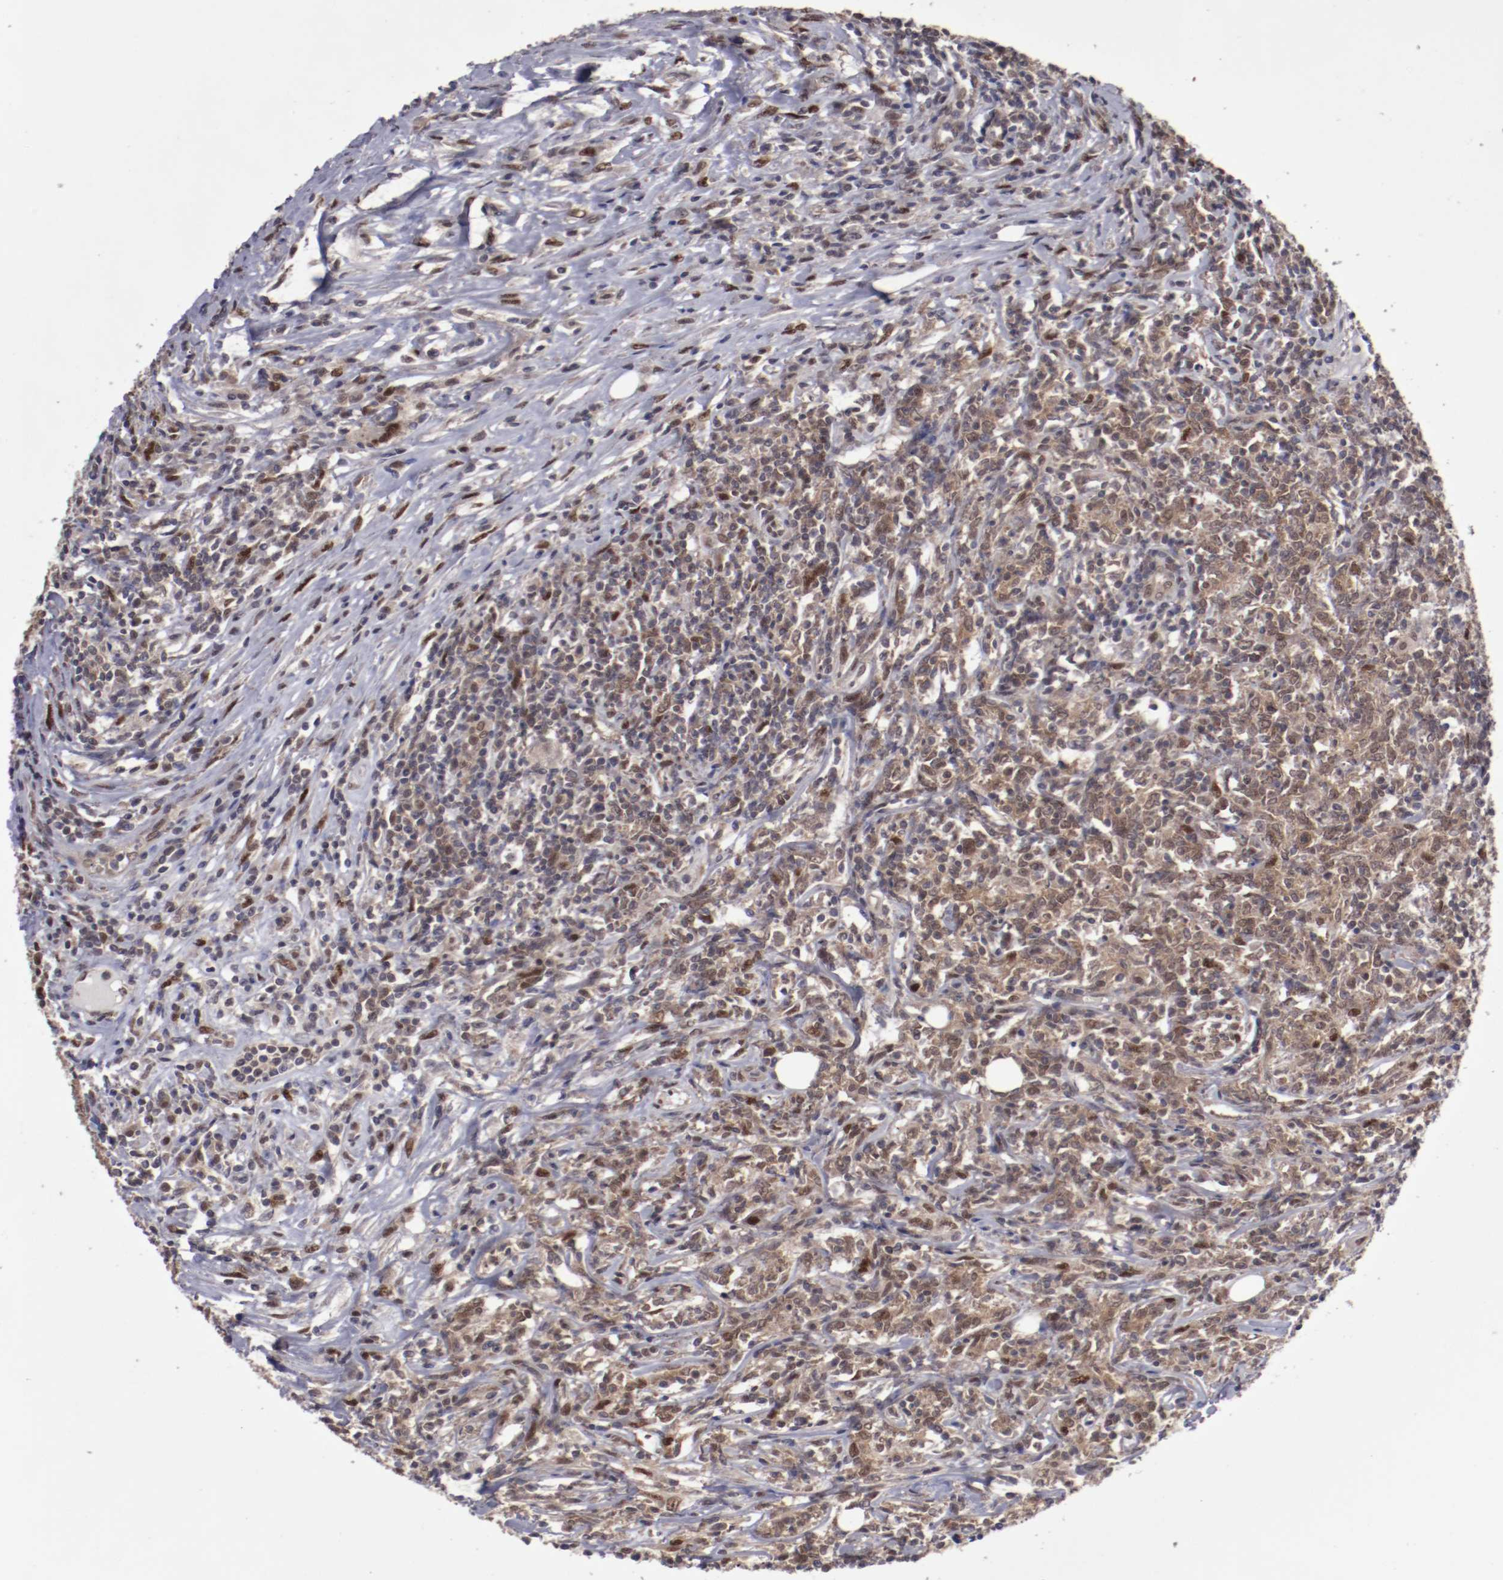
{"staining": {"intensity": "moderate", "quantity": "25%-75%", "location": "cytoplasmic/membranous,nuclear"}, "tissue": "lymphoma", "cell_type": "Tumor cells", "image_type": "cancer", "snomed": [{"axis": "morphology", "description": "Malignant lymphoma, non-Hodgkin's type, High grade"}, {"axis": "topography", "description": "Lymph node"}], "caption": "This is an image of immunohistochemistry (IHC) staining of malignant lymphoma, non-Hodgkin's type (high-grade), which shows moderate expression in the cytoplasmic/membranous and nuclear of tumor cells.", "gene": "ARNT", "patient": {"sex": "female", "age": 84}}